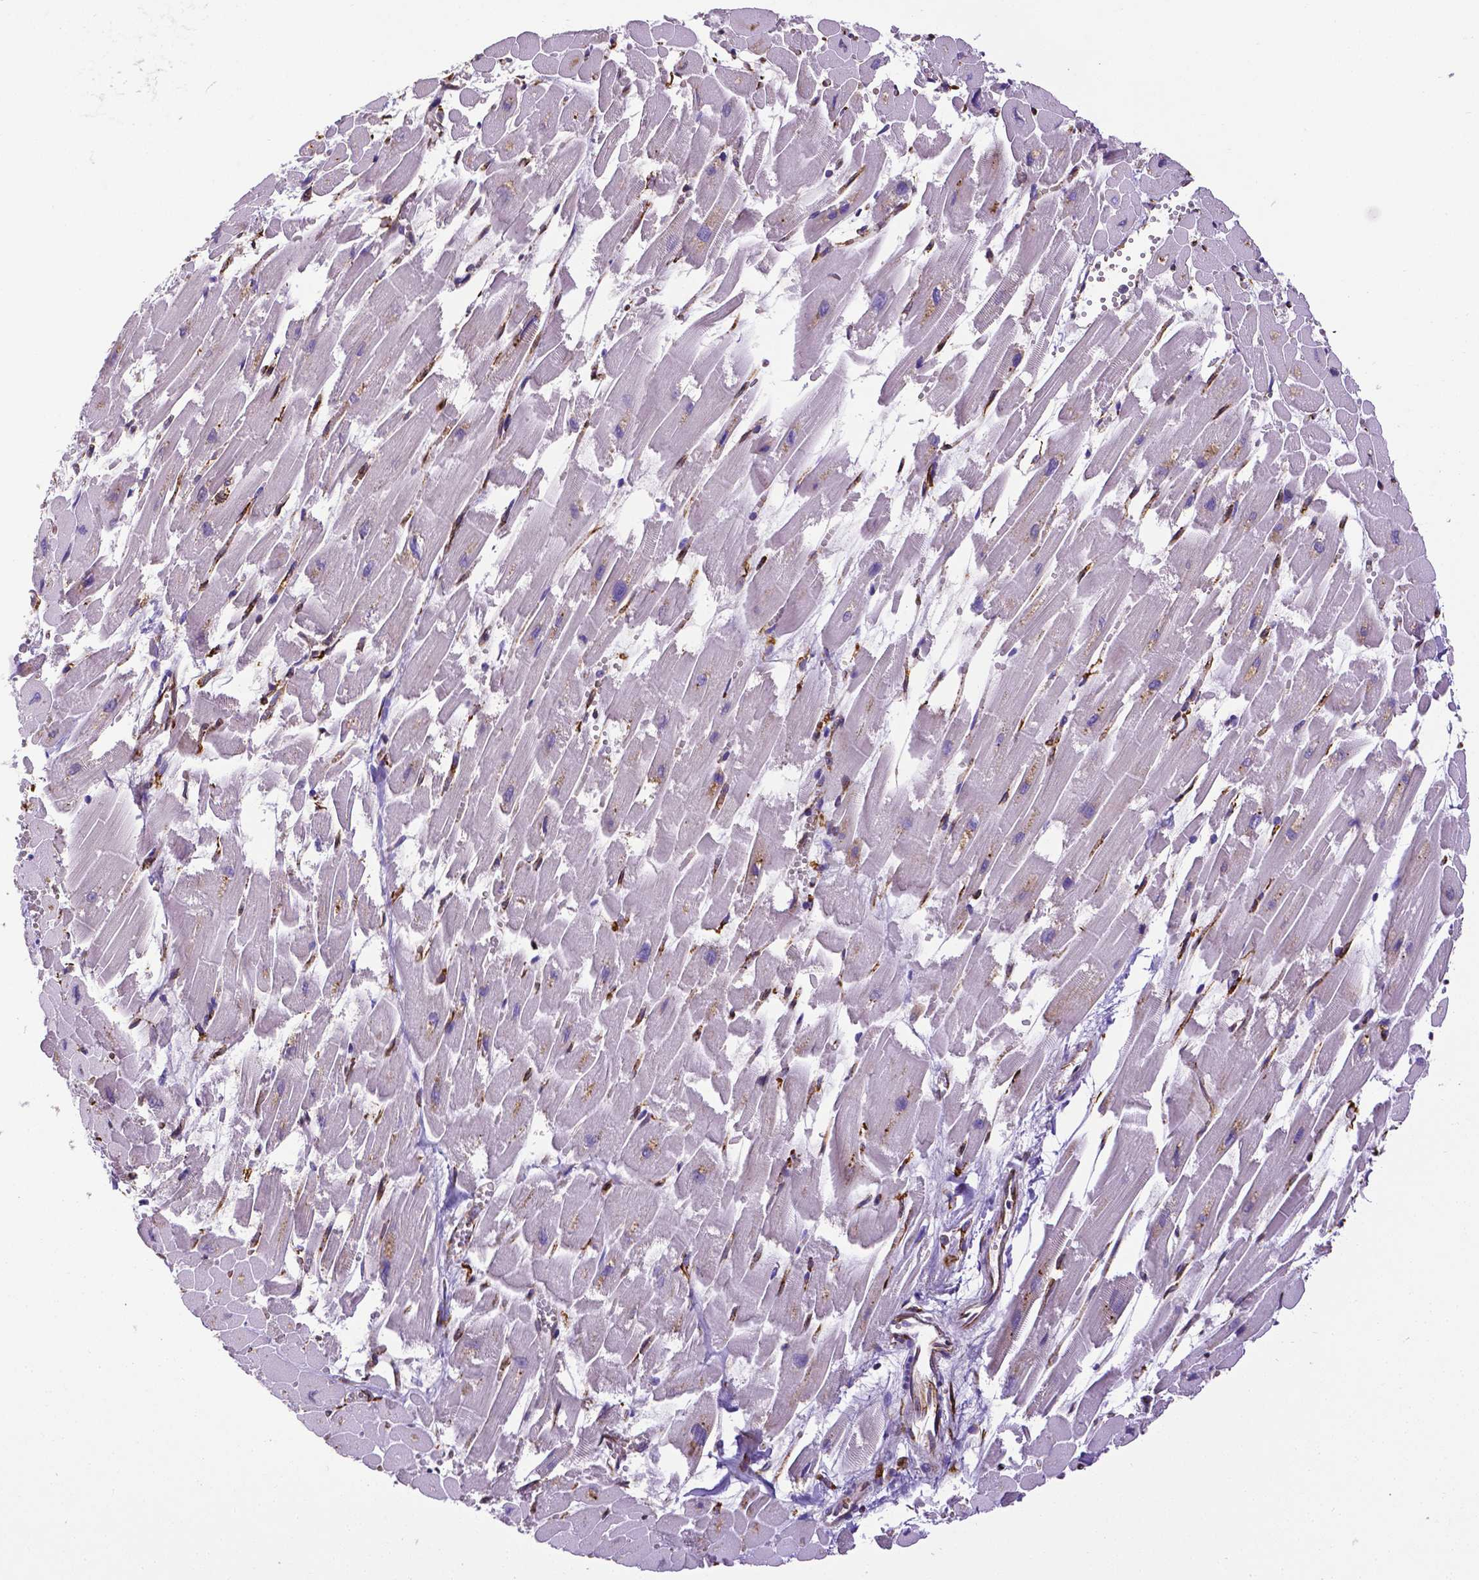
{"staining": {"intensity": "moderate", "quantity": "25%-75%", "location": "cytoplasmic/membranous"}, "tissue": "heart muscle", "cell_type": "Cardiomyocytes", "image_type": "normal", "snomed": [{"axis": "morphology", "description": "Normal tissue, NOS"}, {"axis": "topography", "description": "Heart"}], "caption": "A brown stain highlights moderate cytoplasmic/membranous staining of a protein in cardiomyocytes of benign heart muscle.", "gene": "MTDH", "patient": {"sex": "female", "age": 52}}